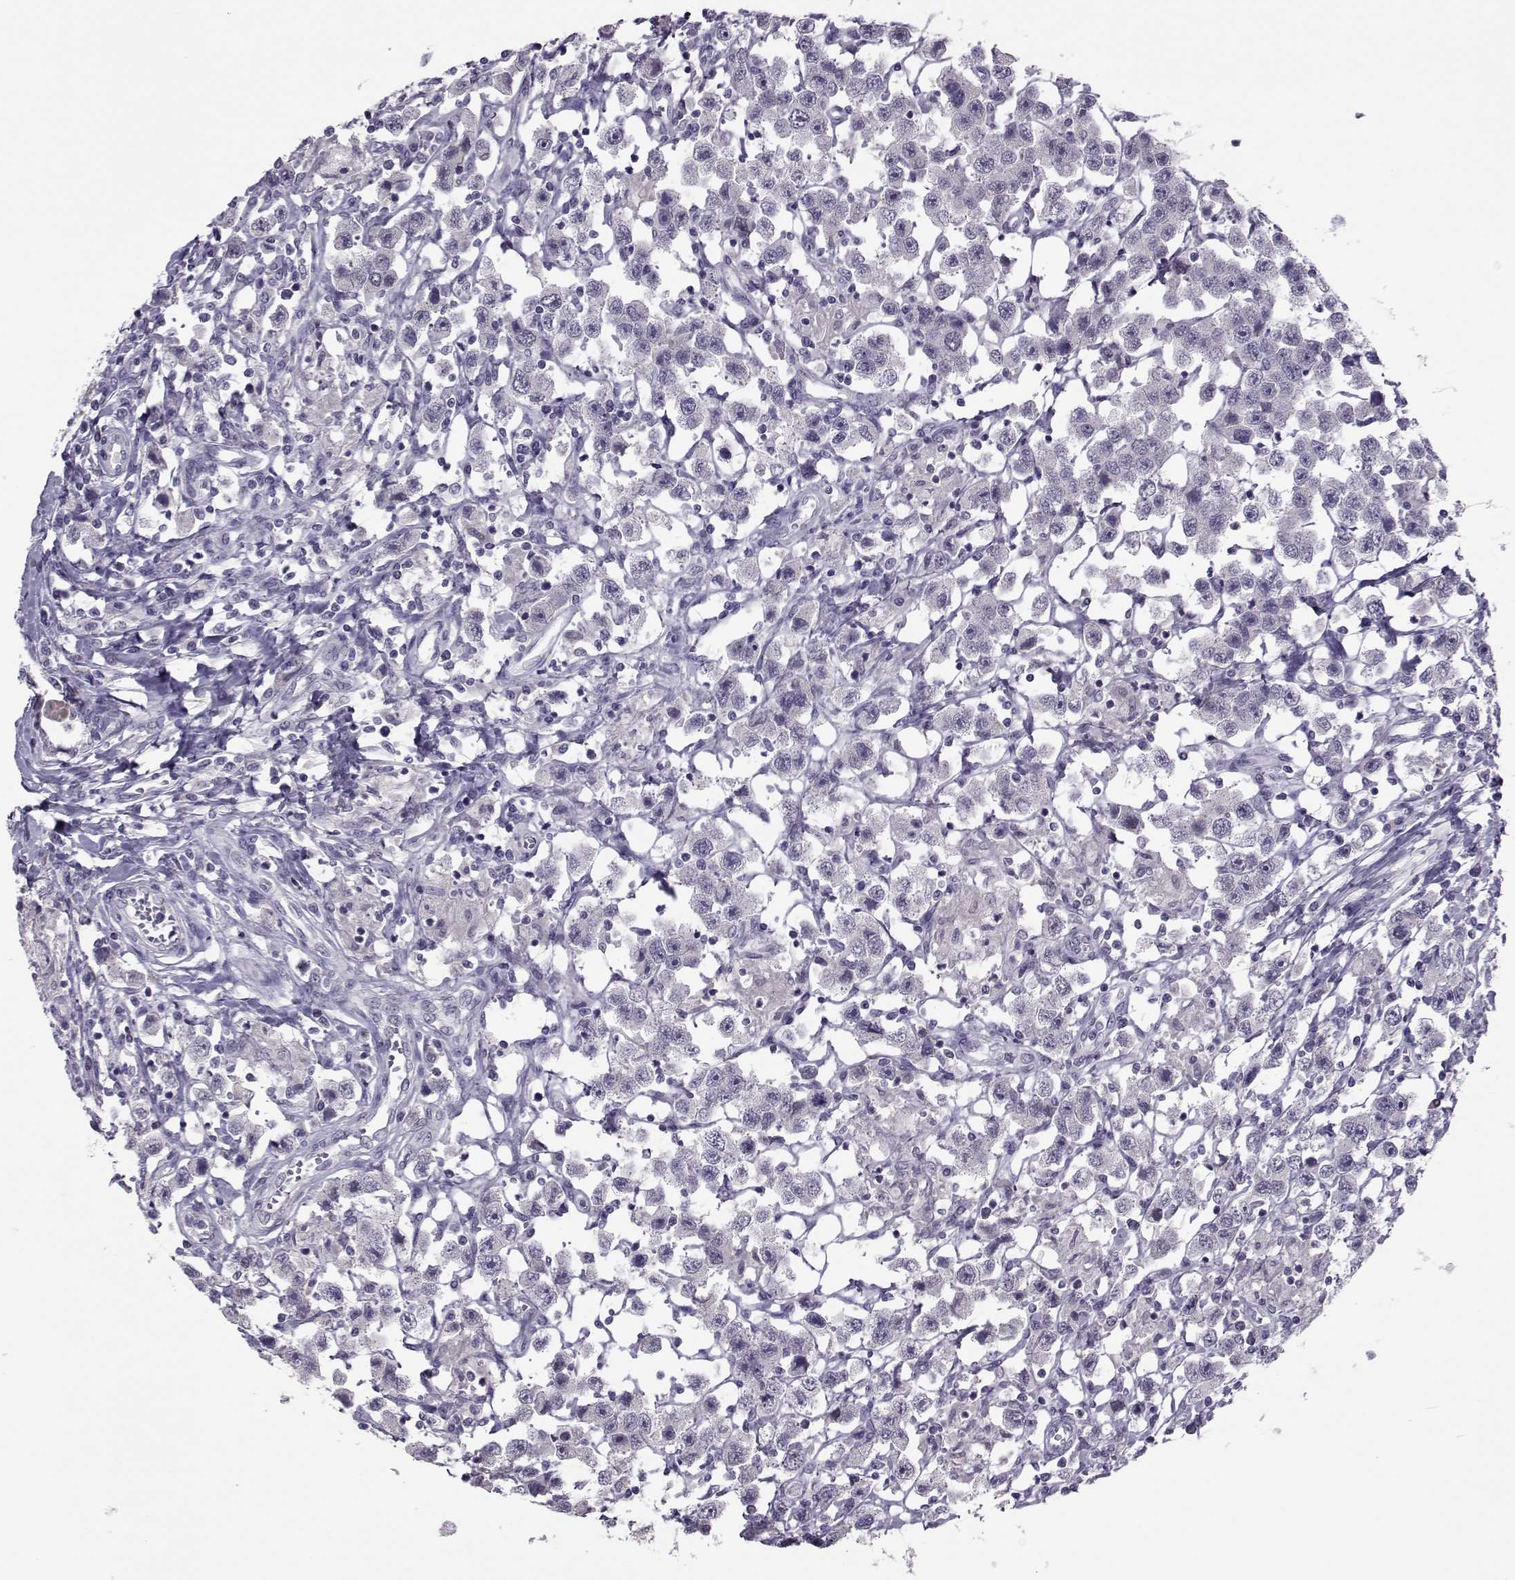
{"staining": {"intensity": "negative", "quantity": "none", "location": "none"}, "tissue": "testis cancer", "cell_type": "Tumor cells", "image_type": "cancer", "snomed": [{"axis": "morphology", "description": "Seminoma, NOS"}, {"axis": "topography", "description": "Testis"}], "caption": "IHC image of neoplastic tissue: human testis seminoma stained with DAB shows no significant protein positivity in tumor cells. (DAB (3,3'-diaminobenzidine) immunohistochemistry, high magnification).", "gene": "ASRGL1", "patient": {"sex": "male", "age": 45}}